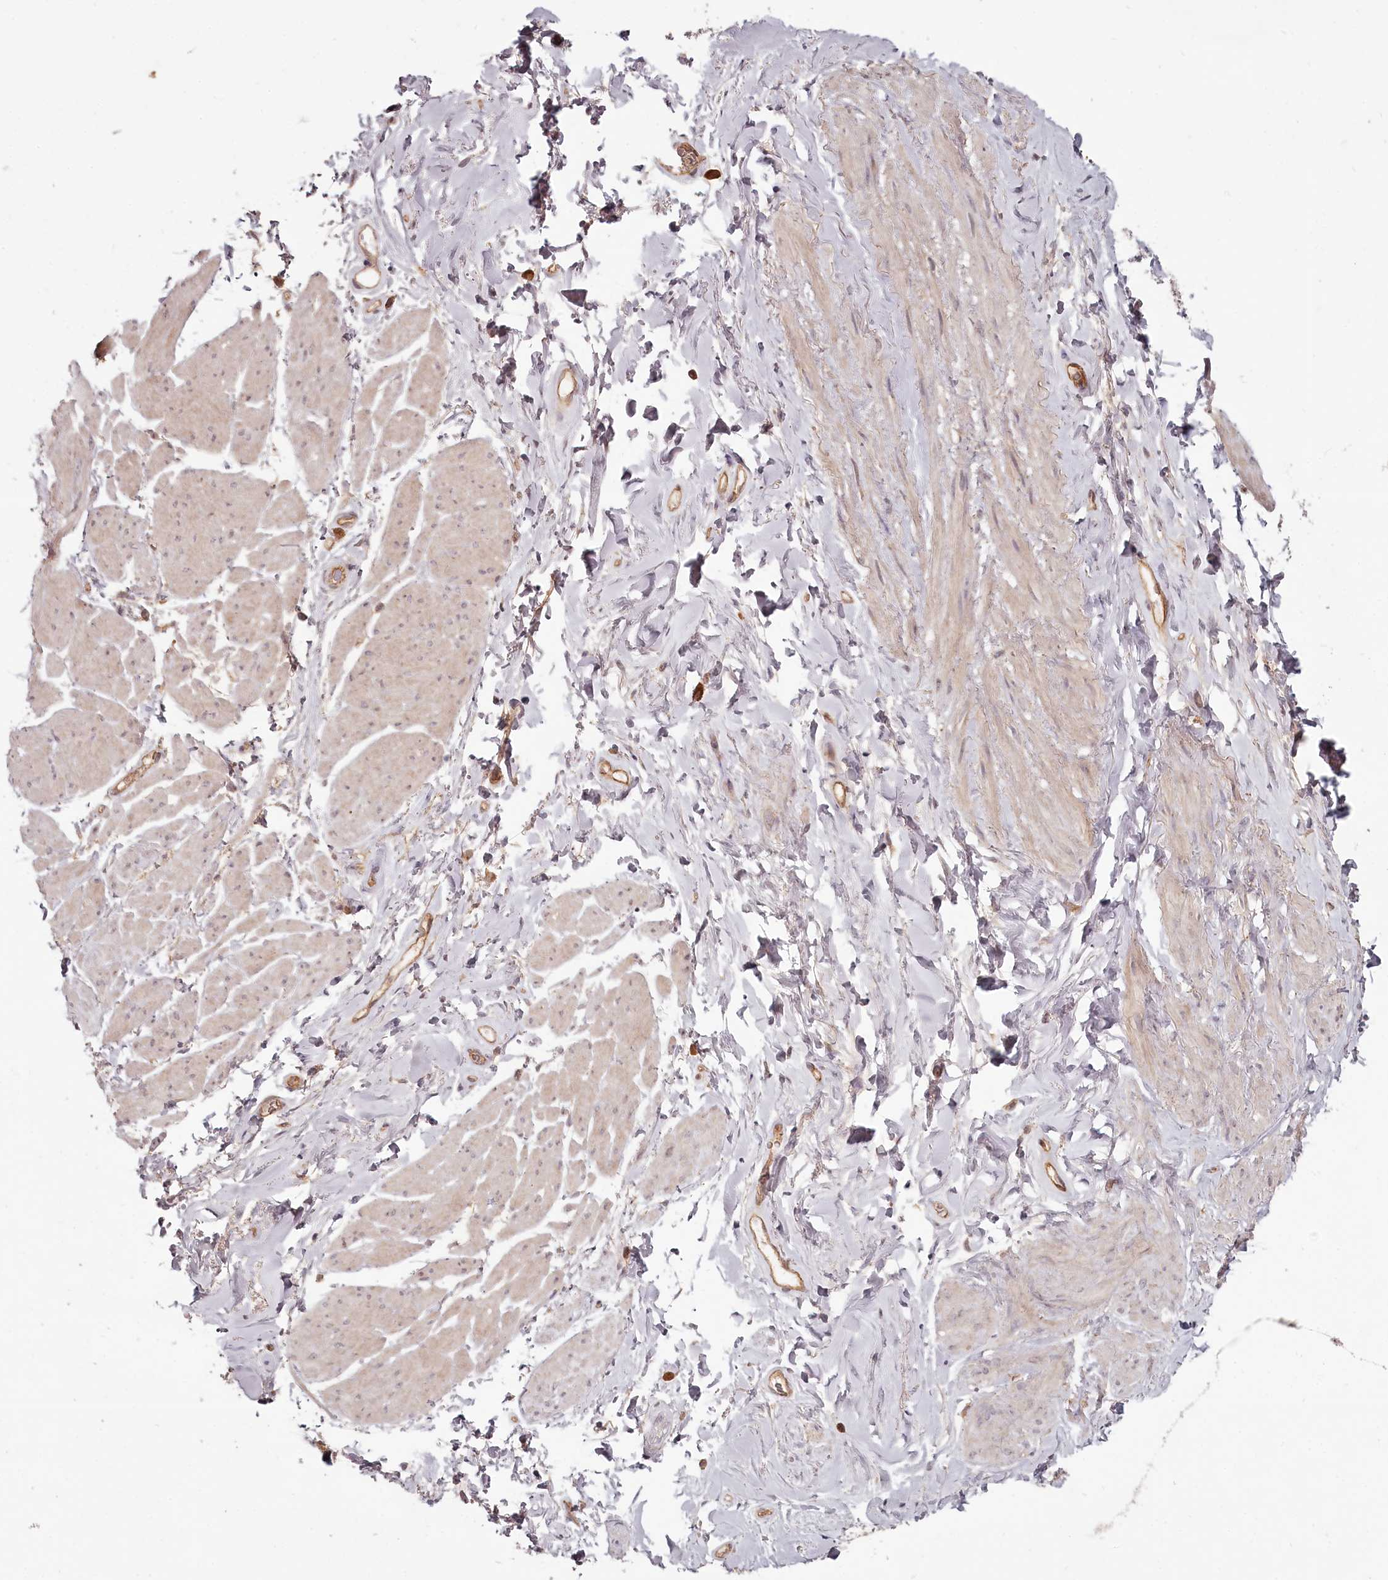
{"staining": {"intensity": "weak", "quantity": "<25%", "location": "cytoplasmic/membranous"}, "tissue": "smooth muscle", "cell_type": "Smooth muscle cells", "image_type": "normal", "snomed": [{"axis": "morphology", "description": "Normal tissue, NOS"}, {"axis": "topography", "description": "Smooth muscle"}, {"axis": "topography", "description": "Peripheral nerve tissue"}], "caption": "This is an immunohistochemistry (IHC) image of benign smooth muscle. There is no expression in smooth muscle cells.", "gene": "TMIE", "patient": {"sex": "male", "age": 69}}